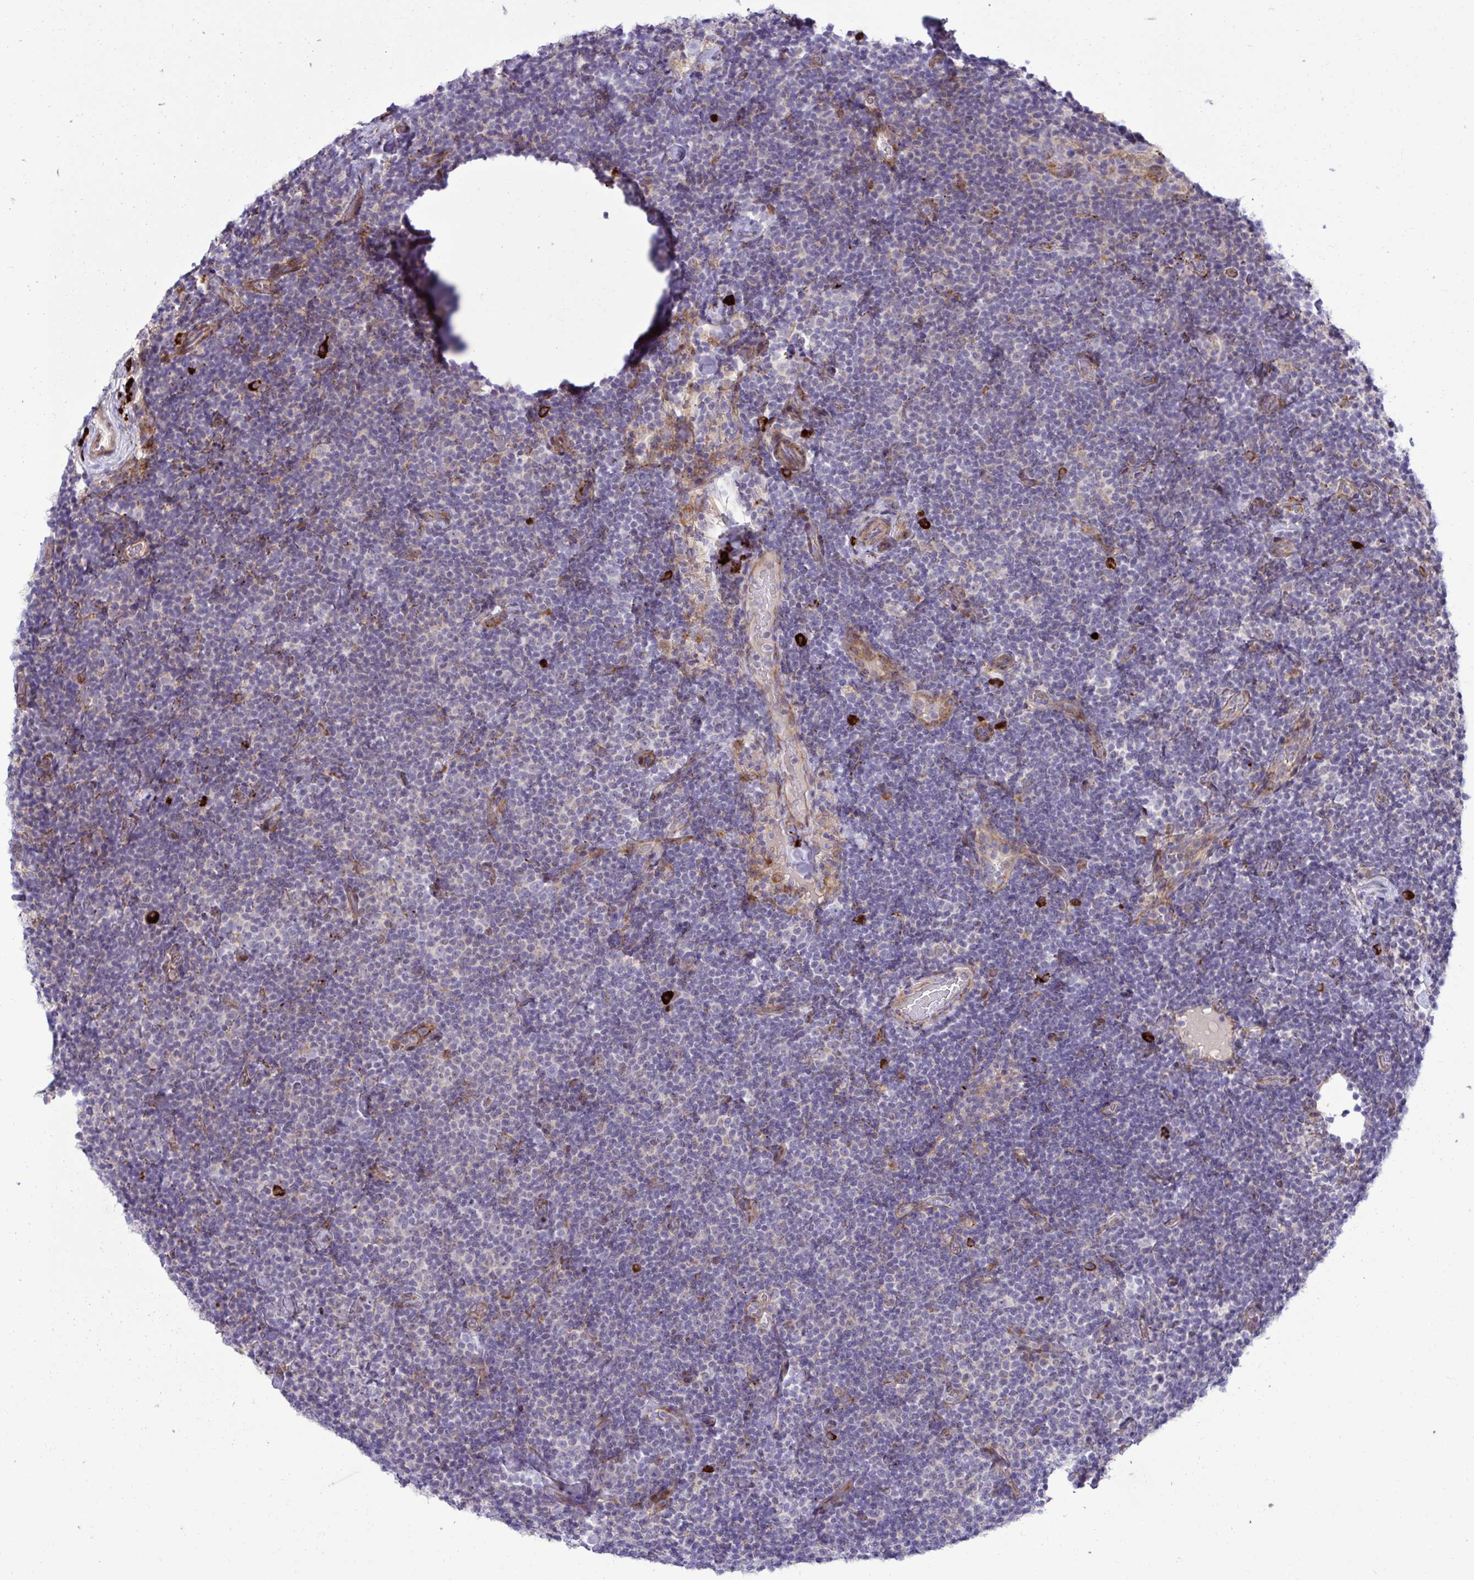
{"staining": {"intensity": "negative", "quantity": "none", "location": "none"}, "tissue": "lymphoma", "cell_type": "Tumor cells", "image_type": "cancer", "snomed": [{"axis": "morphology", "description": "Malignant lymphoma, non-Hodgkin's type, Low grade"}, {"axis": "topography", "description": "Lymph node"}], "caption": "This micrograph is of lymphoma stained with immunohistochemistry (IHC) to label a protein in brown with the nuclei are counter-stained blue. There is no expression in tumor cells.", "gene": "LIMS1", "patient": {"sex": "male", "age": 81}}